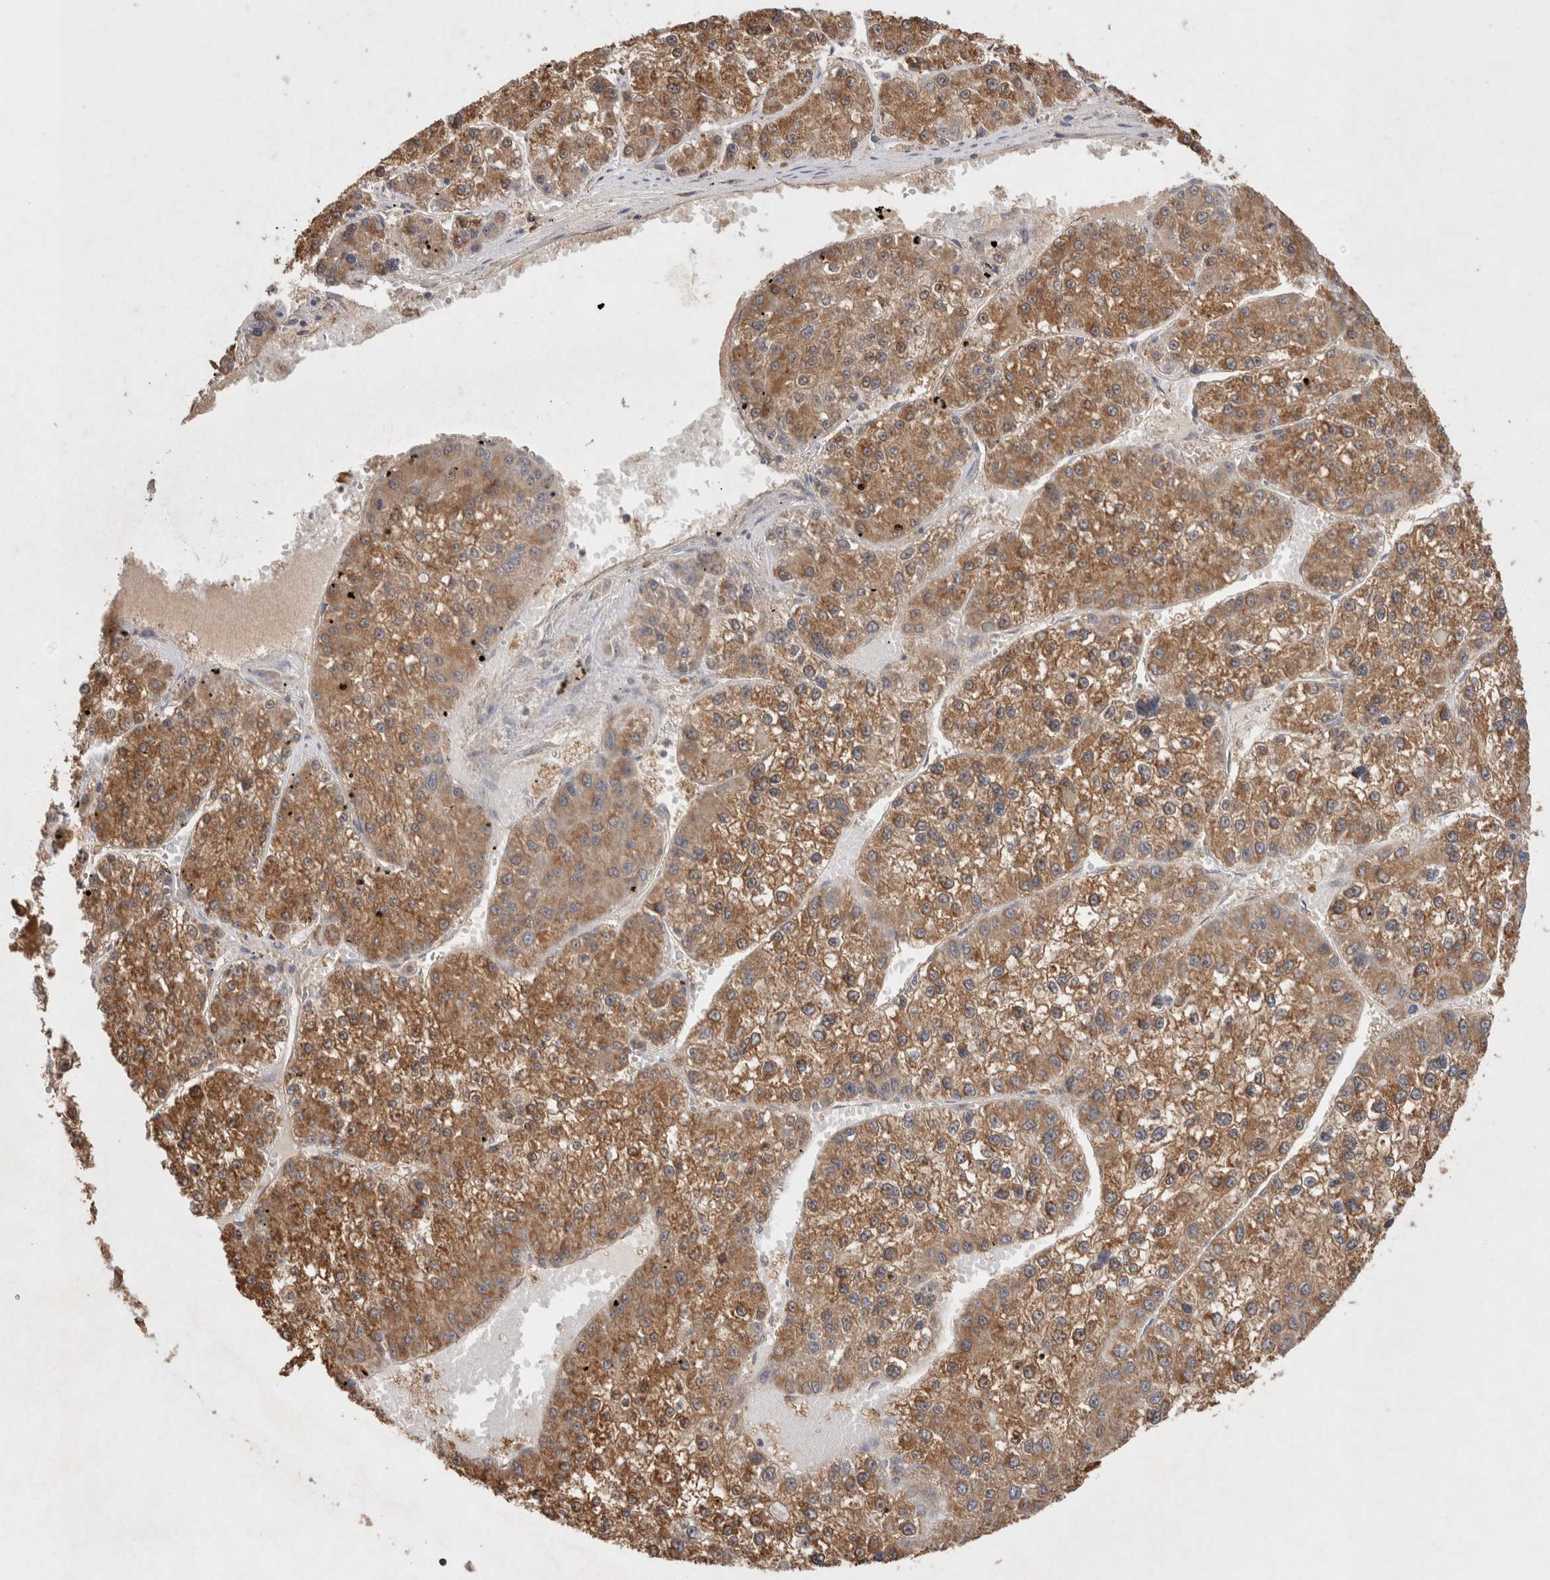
{"staining": {"intensity": "moderate", "quantity": ">75%", "location": "cytoplasmic/membranous"}, "tissue": "liver cancer", "cell_type": "Tumor cells", "image_type": "cancer", "snomed": [{"axis": "morphology", "description": "Carcinoma, Hepatocellular, NOS"}, {"axis": "topography", "description": "Liver"}], "caption": "IHC photomicrograph of hepatocellular carcinoma (liver) stained for a protein (brown), which demonstrates medium levels of moderate cytoplasmic/membranous staining in about >75% of tumor cells.", "gene": "RAB14", "patient": {"sex": "female", "age": 73}}